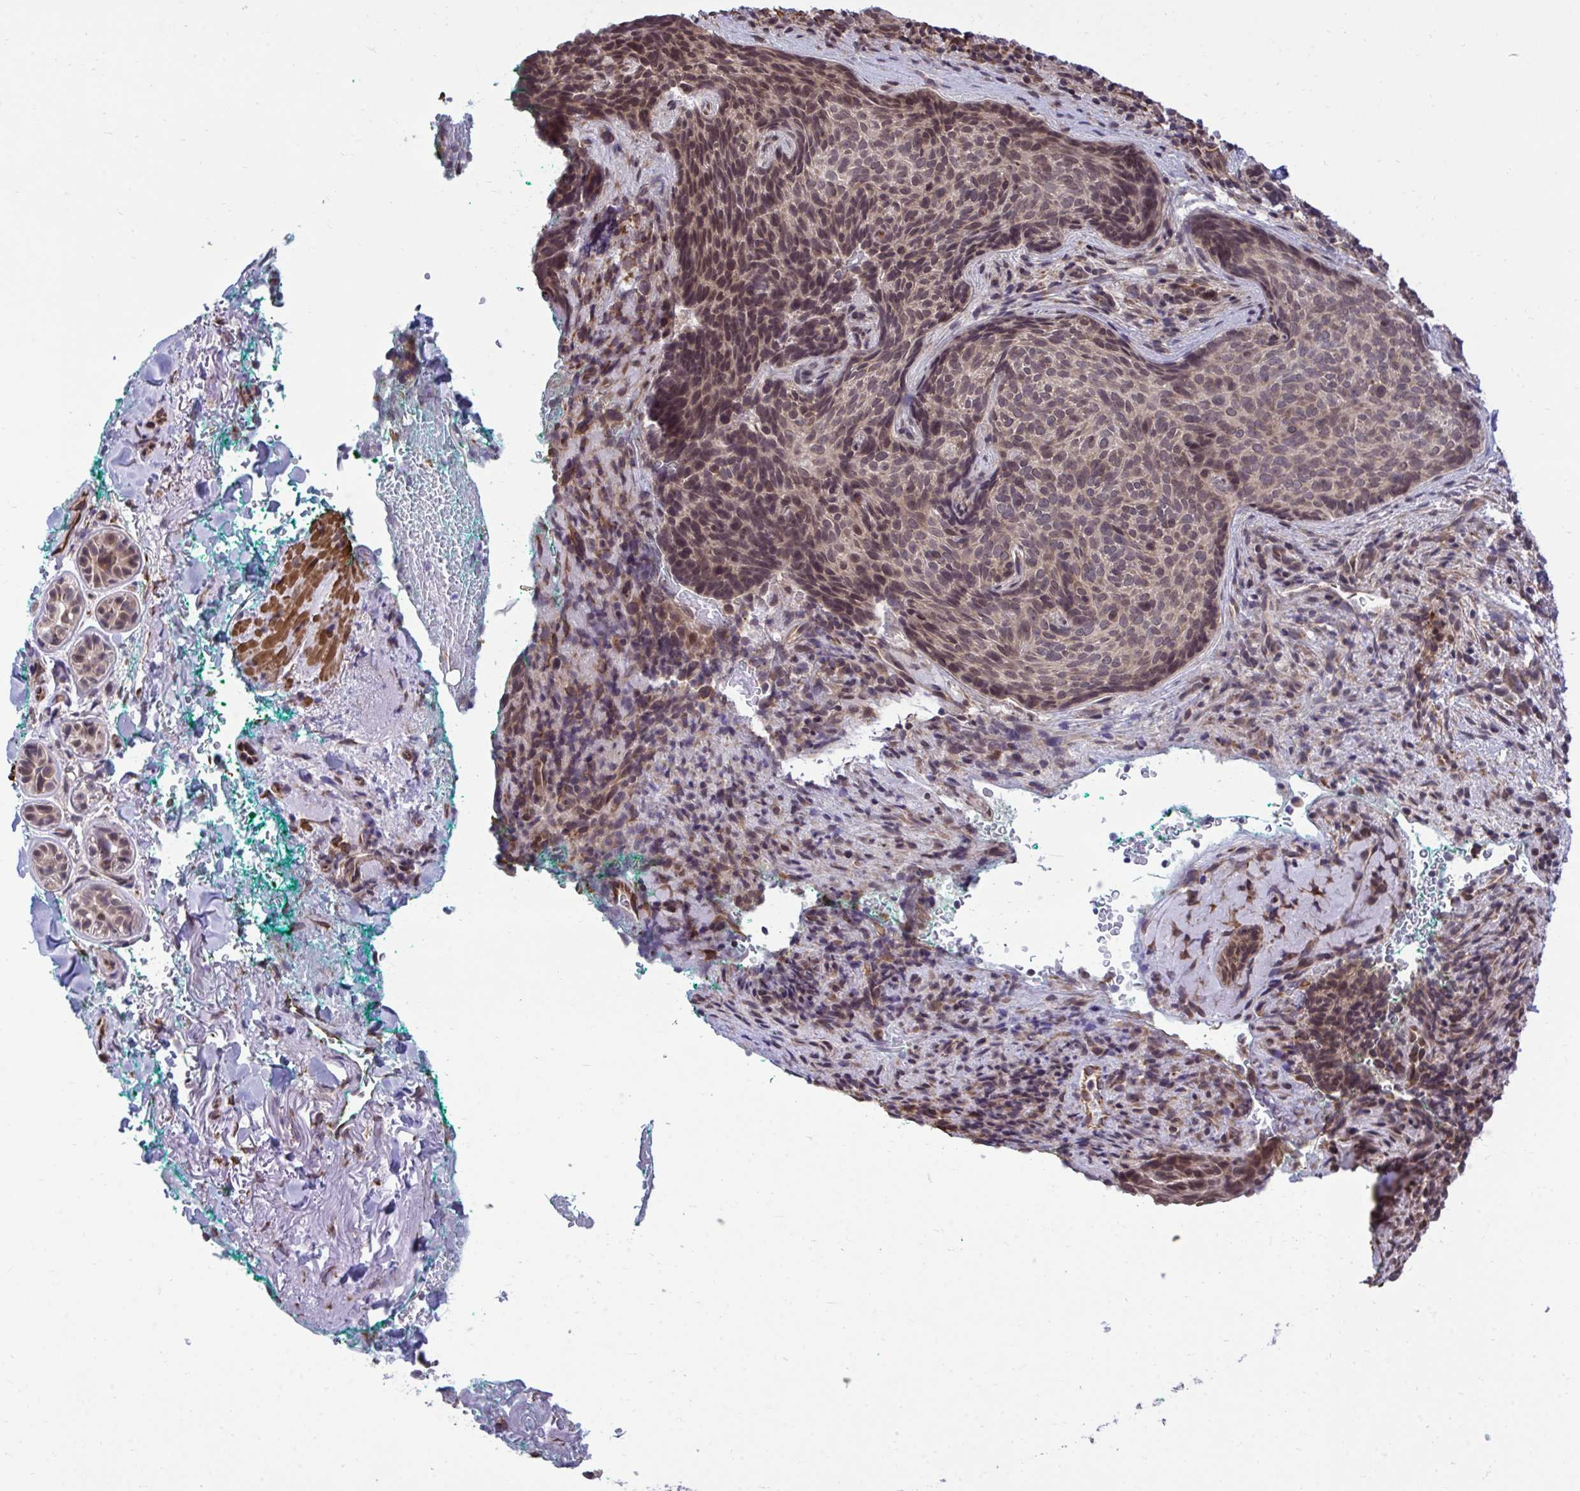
{"staining": {"intensity": "weak", "quantity": ">75%", "location": "cytoplasmic/membranous"}, "tissue": "skin cancer", "cell_type": "Tumor cells", "image_type": "cancer", "snomed": [{"axis": "morphology", "description": "Basal cell carcinoma"}, {"axis": "topography", "description": "Skin"}, {"axis": "topography", "description": "Skin of head"}], "caption": "Tumor cells exhibit low levels of weak cytoplasmic/membranous expression in approximately >75% of cells in skin cancer.", "gene": "RPS15", "patient": {"sex": "female", "age": 92}}